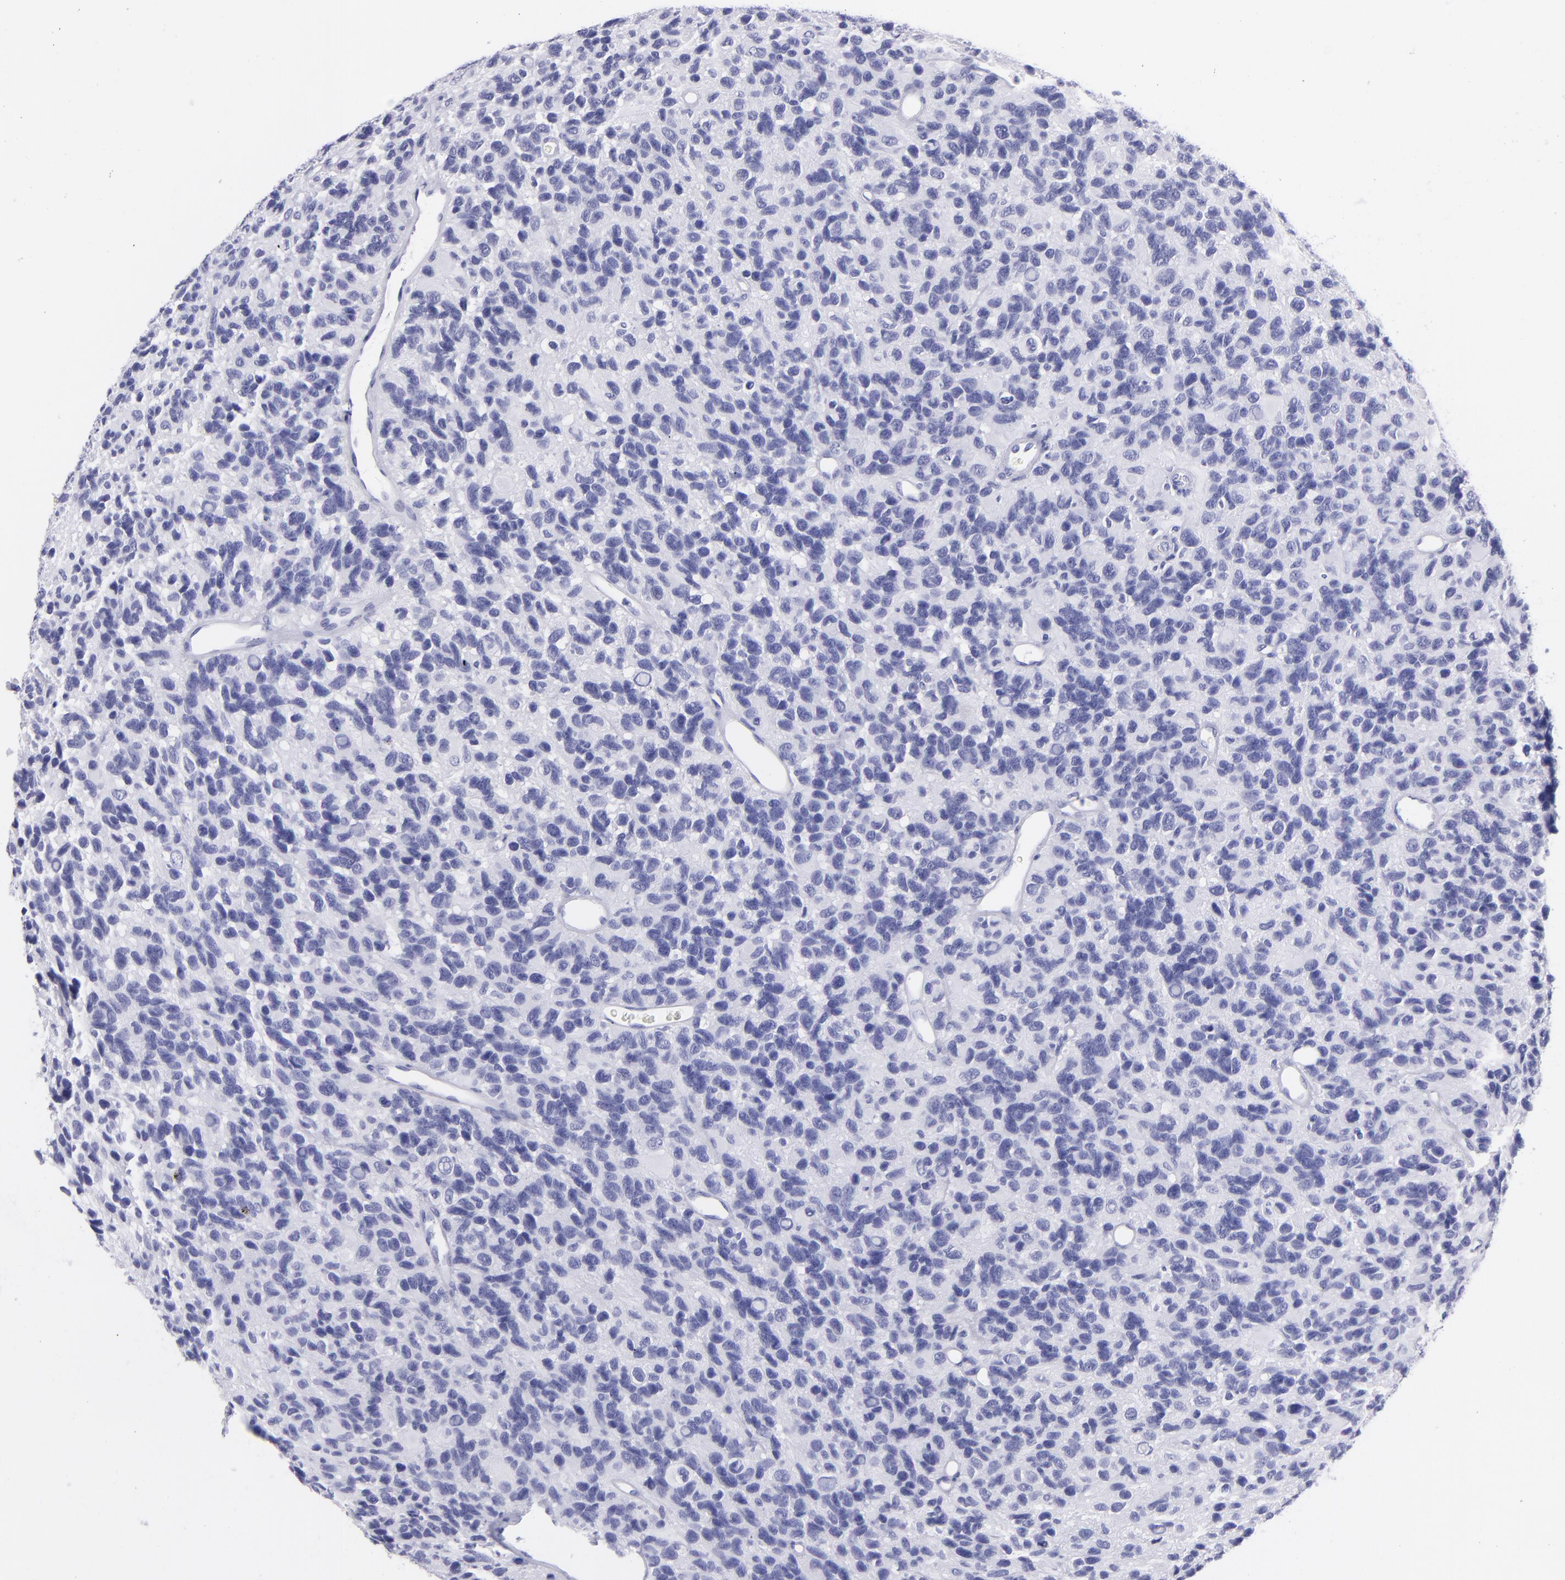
{"staining": {"intensity": "negative", "quantity": "none", "location": "none"}, "tissue": "glioma", "cell_type": "Tumor cells", "image_type": "cancer", "snomed": [{"axis": "morphology", "description": "Glioma, malignant, High grade"}, {"axis": "topography", "description": "Brain"}], "caption": "Immunohistochemistry photomicrograph of glioma stained for a protein (brown), which displays no staining in tumor cells.", "gene": "PIP", "patient": {"sex": "male", "age": 77}}